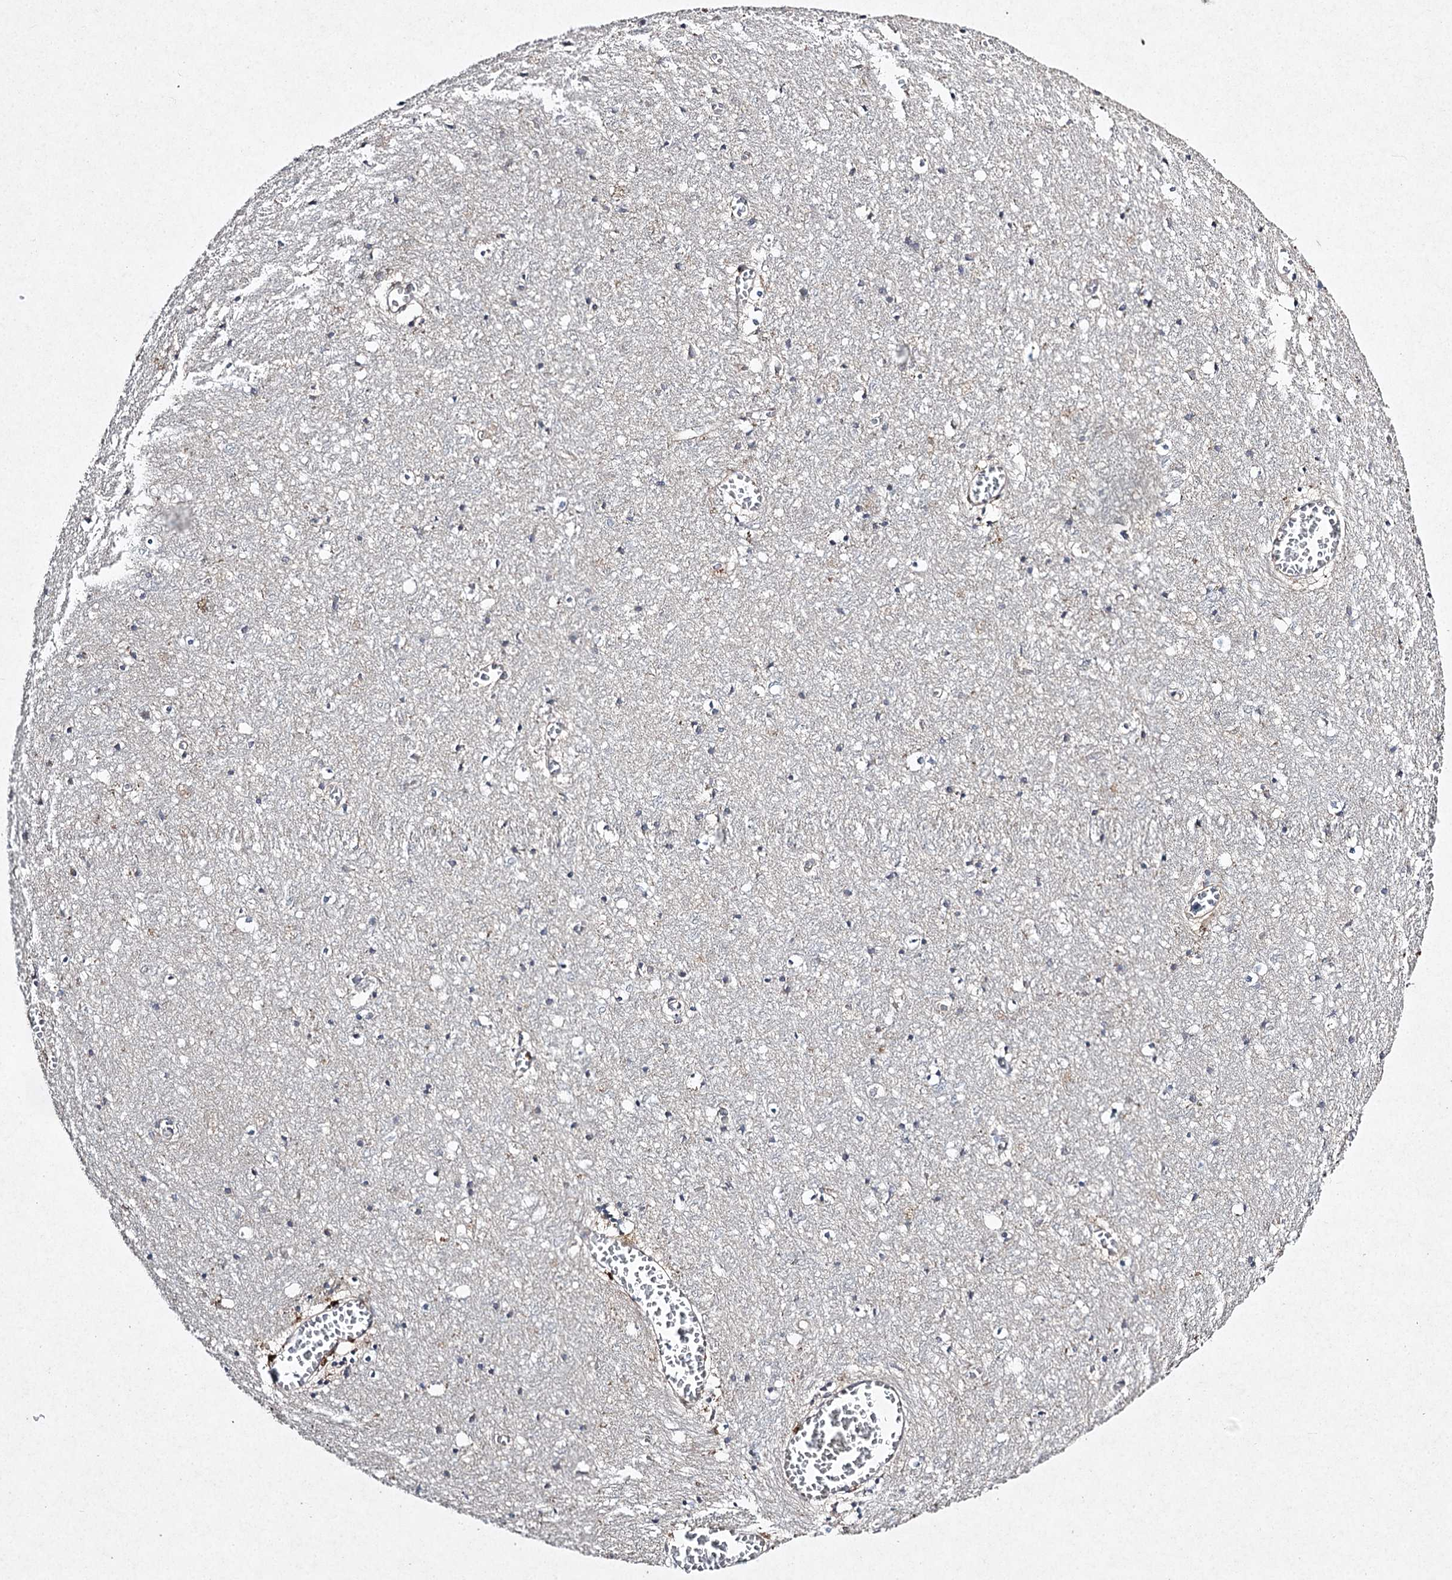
{"staining": {"intensity": "negative", "quantity": "none", "location": "none"}, "tissue": "cerebral cortex", "cell_type": "Endothelial cells", "image_type": "normal", "snomed": [{"axis": "morphology", "description": "Normal tissue, NOS"}, {"axis": "topography", "description": "Cerebral cortex"}], "caption": "This is a micrograph of immunohistochemistry staining of benign cerebral cortex, which shows no staining in endothelial cells. The staining is performed using DAB brown chromogen with nuclei counter-stained in using hematoxylin.", "gene": "FANCL", "patient": {"sex": "female", "age": 64}}